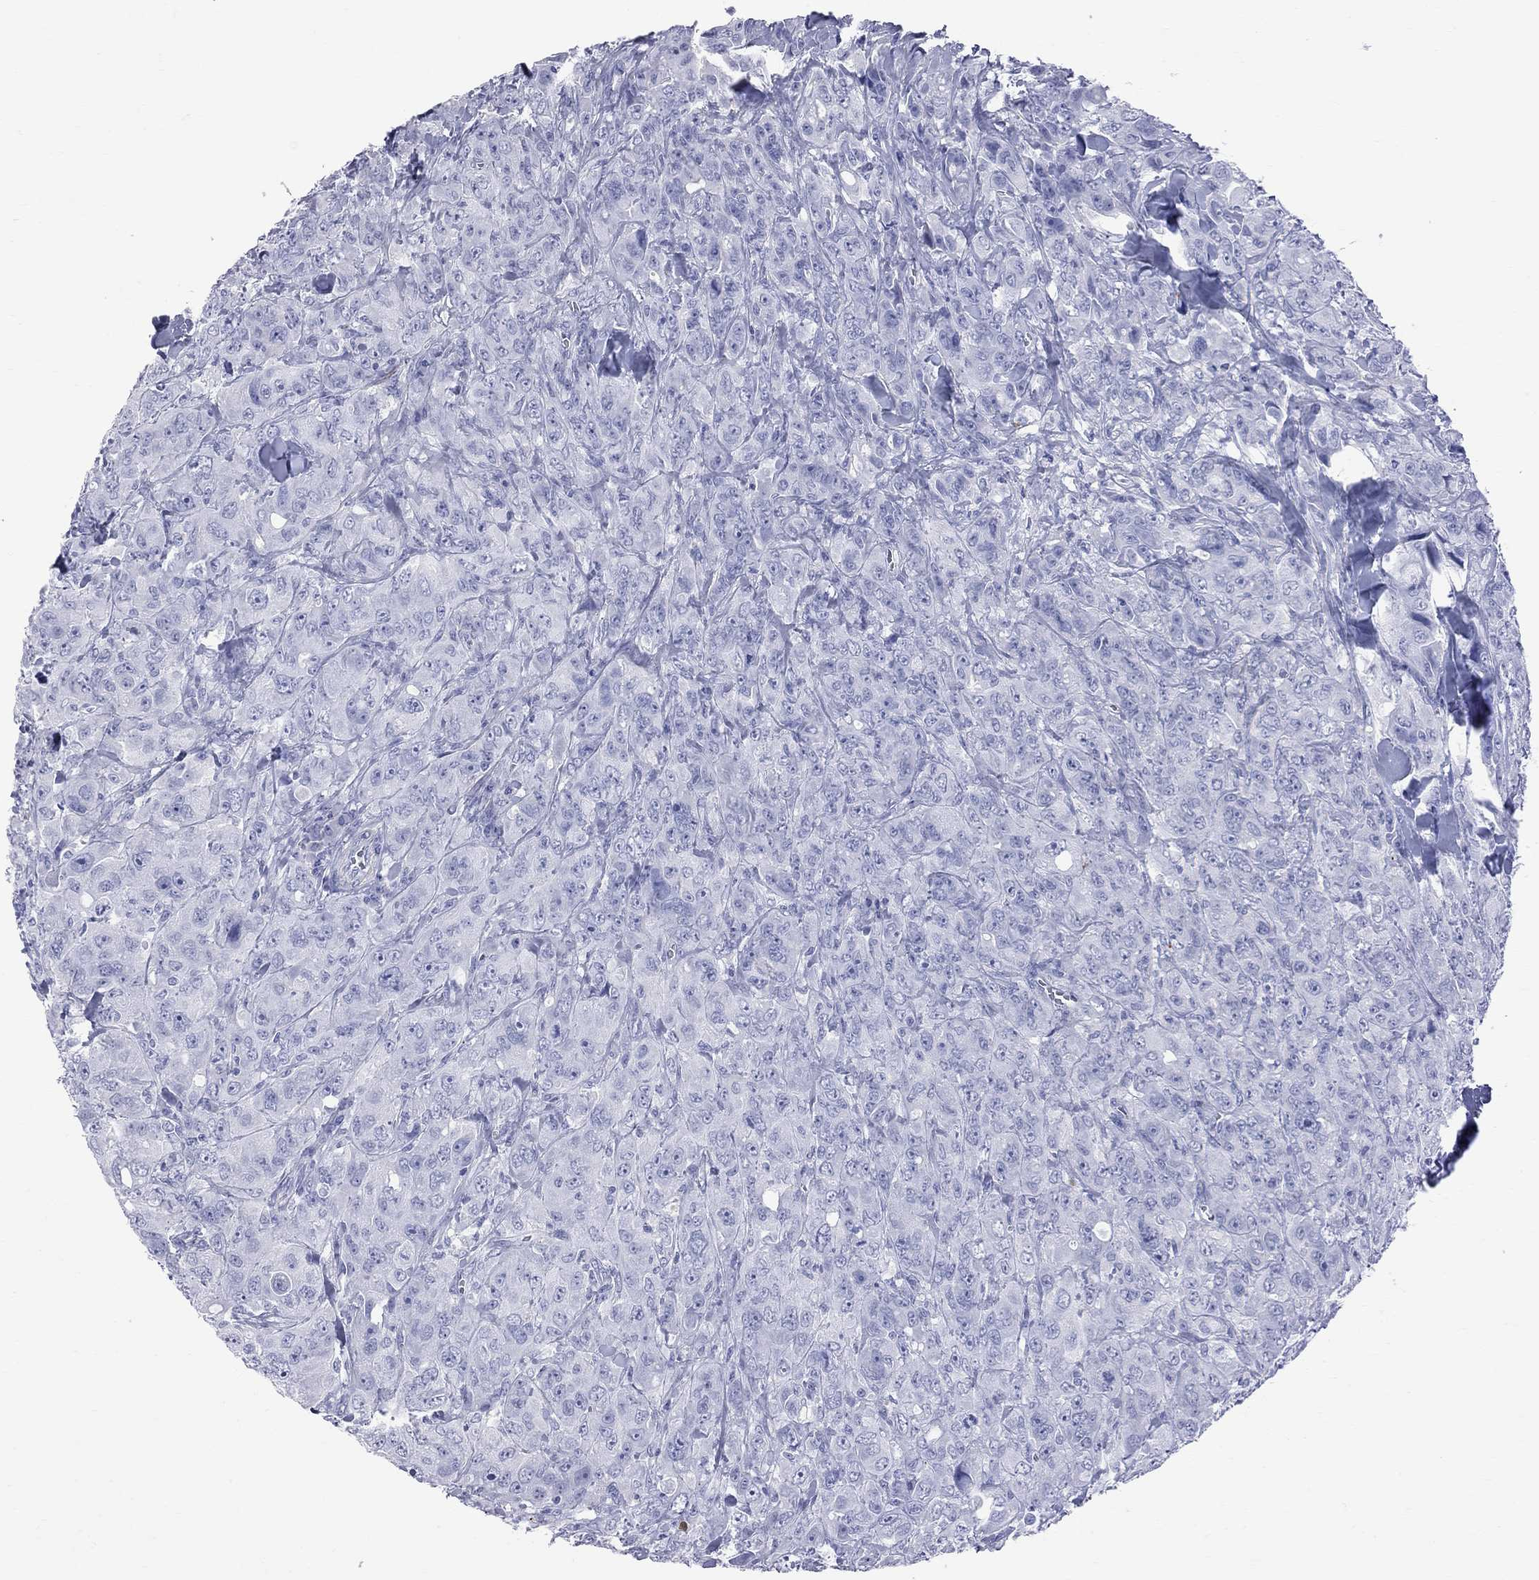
{"staining": {"intensity": "negative", "quantity": "none", "location": "none"}, "tissue": "breast cancer", "cell_type": "Tumor cells", "image_type": "cancer", "snomed": [{"axis": "morphology", "description": "Duct carcinoma"}, {"axis": "topography", "description": "Breast"}], "caption": "The histopathology image reveals no significant positivity in tumor cells of breast infiltrating ductal carcinoma.", "gene": "S100A3", "patient": {"sex": "female", "age": 43}}